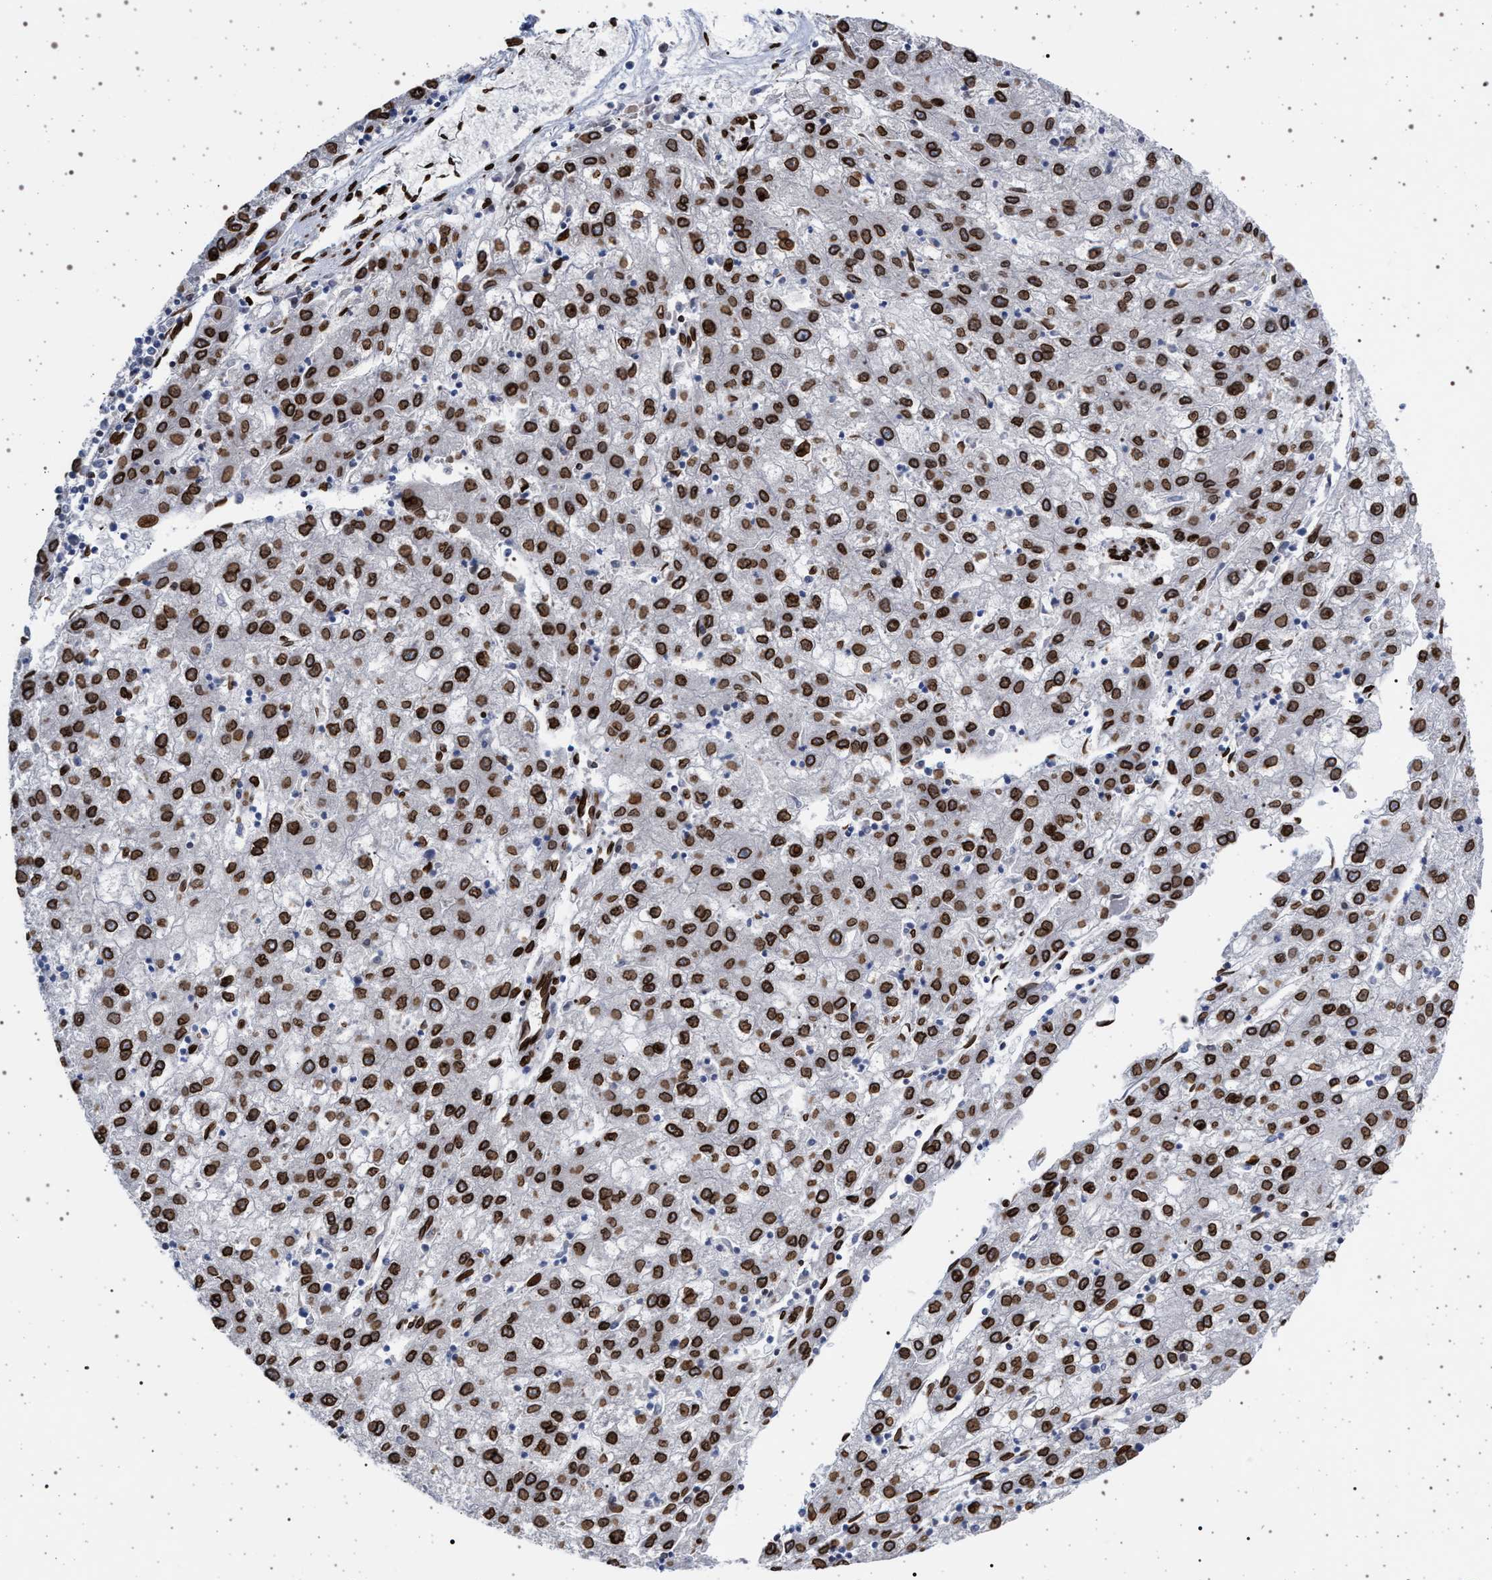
{"staining": {"intensity": "strong", "quantity": ">75%", "location": "cytoplasmic/membranous,nuclear"}, "tissue": "liver cancer", "cell_type": "Tumor cells", "image_type": "cancer", "snomed": [{"axis": "morphology", "description": "Carcinoma, Hepatocellular, NOS"}, {"axis": "topography", "description": "Liver"}], "caption": "Protein staining demonstrates strong cytoplasmic/membranous and nuclear expression in approximately >75% of tumor cells in liver hepatocellular carcinoma. (Brightfield microscopy of DAB IHC at high magnification).", "gene": "ING2", "patient": {"sex": "male", "age": 72}}